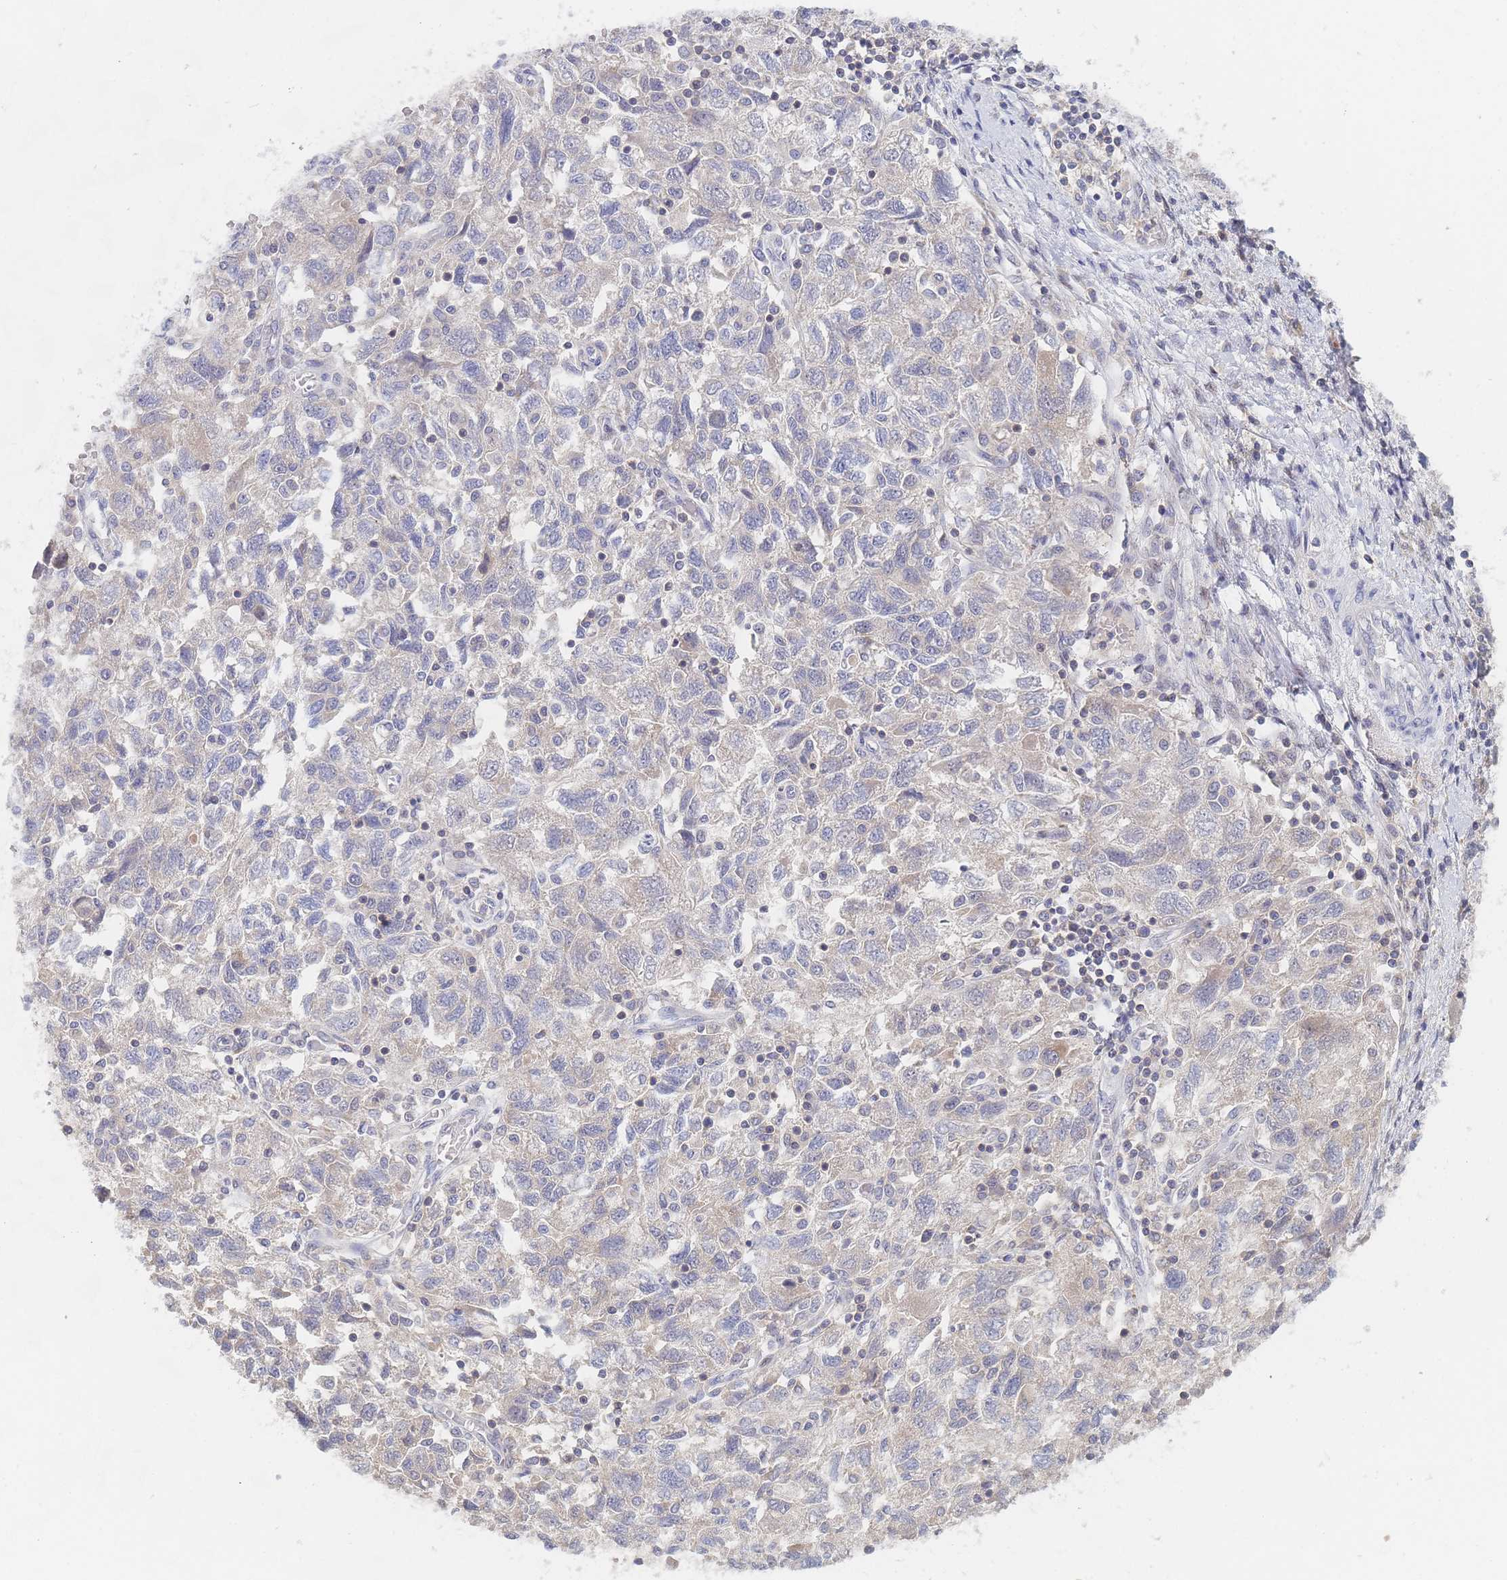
{"staining": {"intensity": "weak", "quantity": "<25%", "location": "cytoplasmic/membranous"}, "tissue": "ovarian cancer", "cell_type": "Tumor cells", "image_type": "cancer", "snomed": [{"axis": "morphology", "description": "Carcinoma, NOS"}, {"axis": "morphology", "description": "Cystadenocarcinoma, serous, NOS"}, {"axis": "topography", "description": "Ovary"}], "caption": "Tumor cells are negative for protein expression in human ovarian carcinoma.", "gene": "PPP6C", "patient": {"sex": "female", "age": 69}}